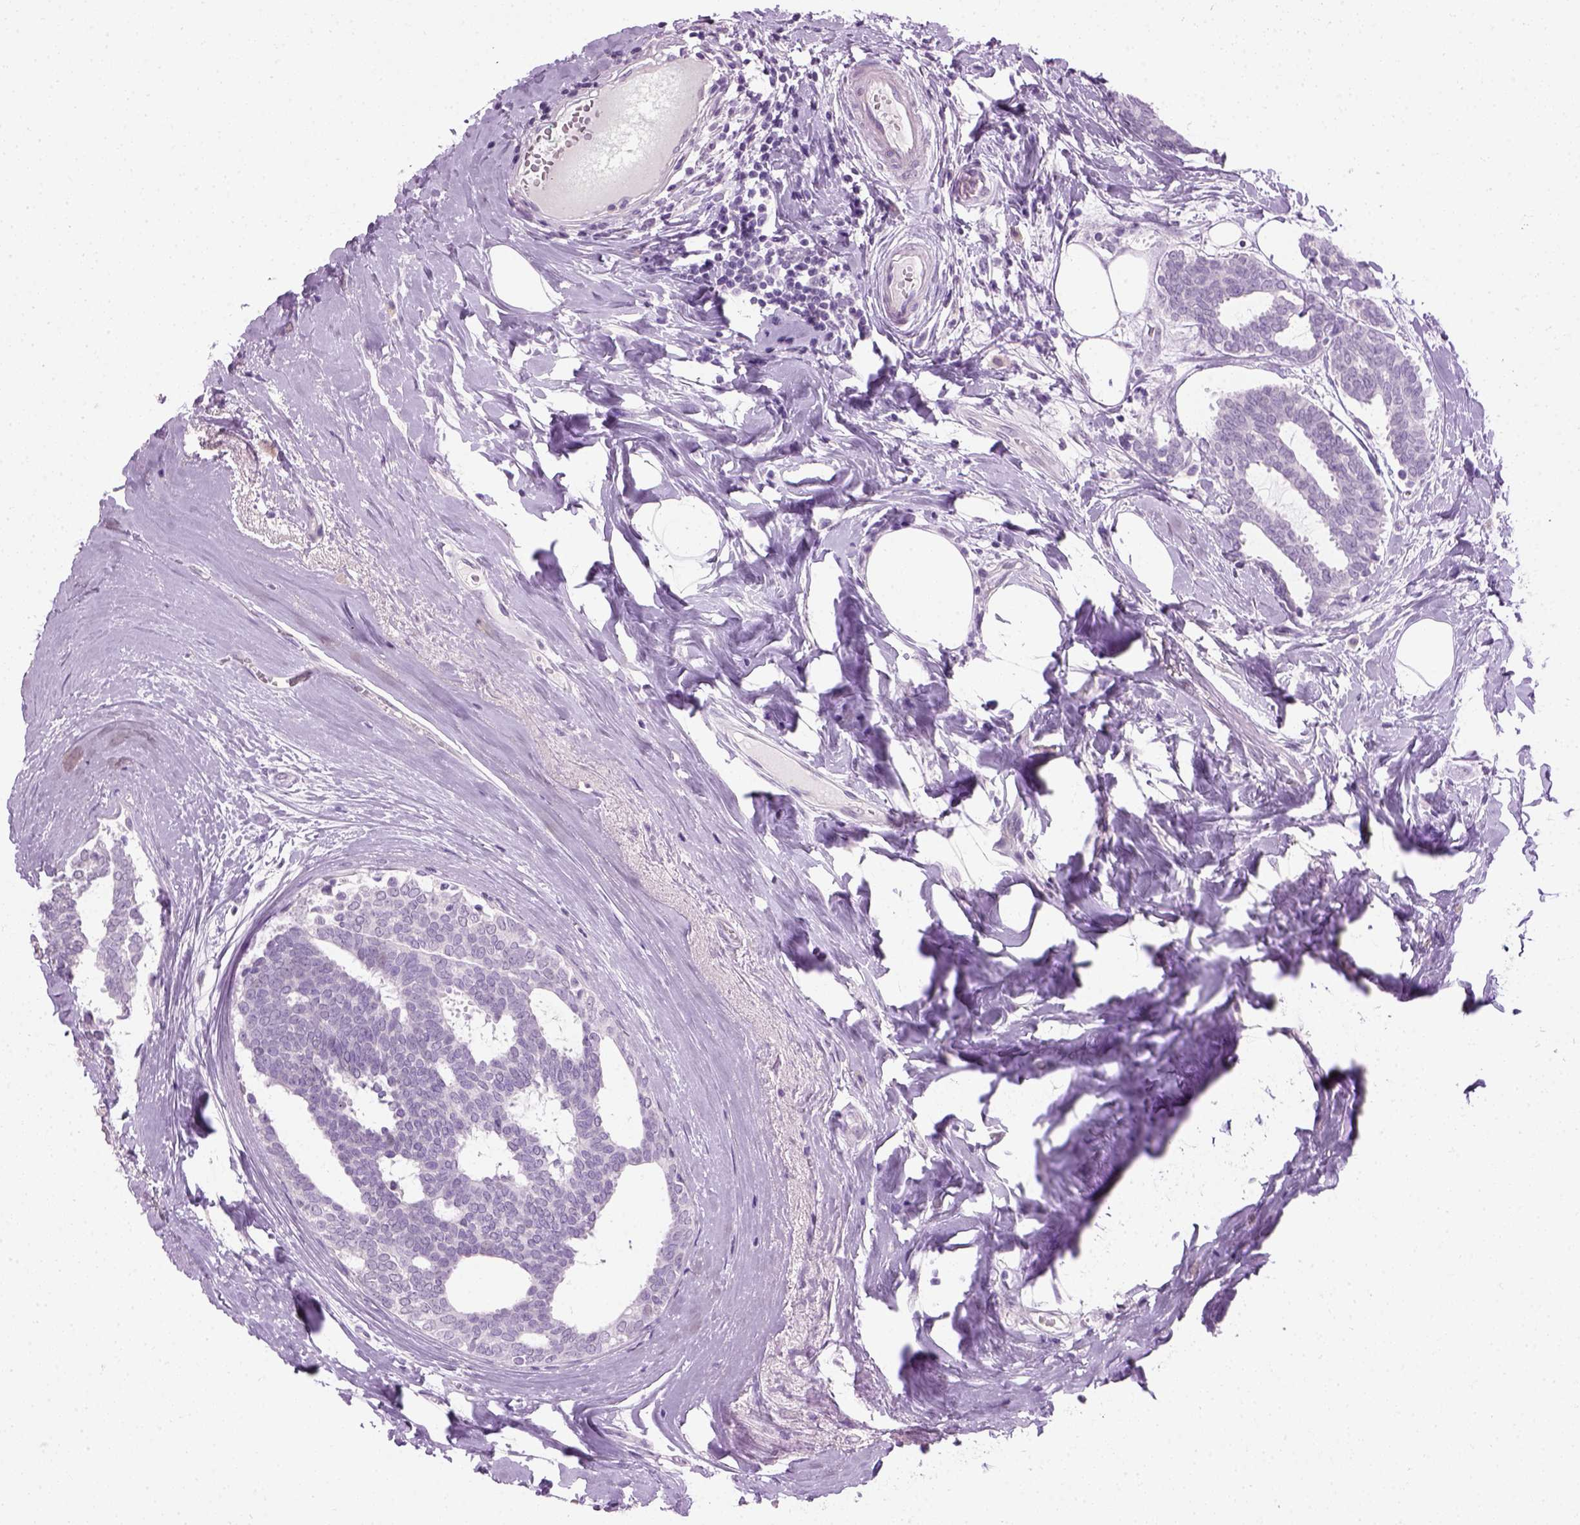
{"staining": {"intensity": "negative", "quantity": "none", "location": "none"}, "tissue": "breast cancer", "cell_type": "Tumor cells", "image_type": "cancer", "snomed": [{"axis": "morphology", "description": "Intraductal carcinoma, in situ"}, {"axis": "morphology", "description": "Duct carcinoma"}, {"axis": "morphology", "description": "Lobular carcinoma, in situ"}, {"axis": "topography", "description": "Breast"}], "caption": "This is an IHC micrograph of breast intraductal carcinoma,  in situ. There is no positivity in tumor cells.", "gene": "GABRB2", "patient": {"sex": "female", "age": 44}}